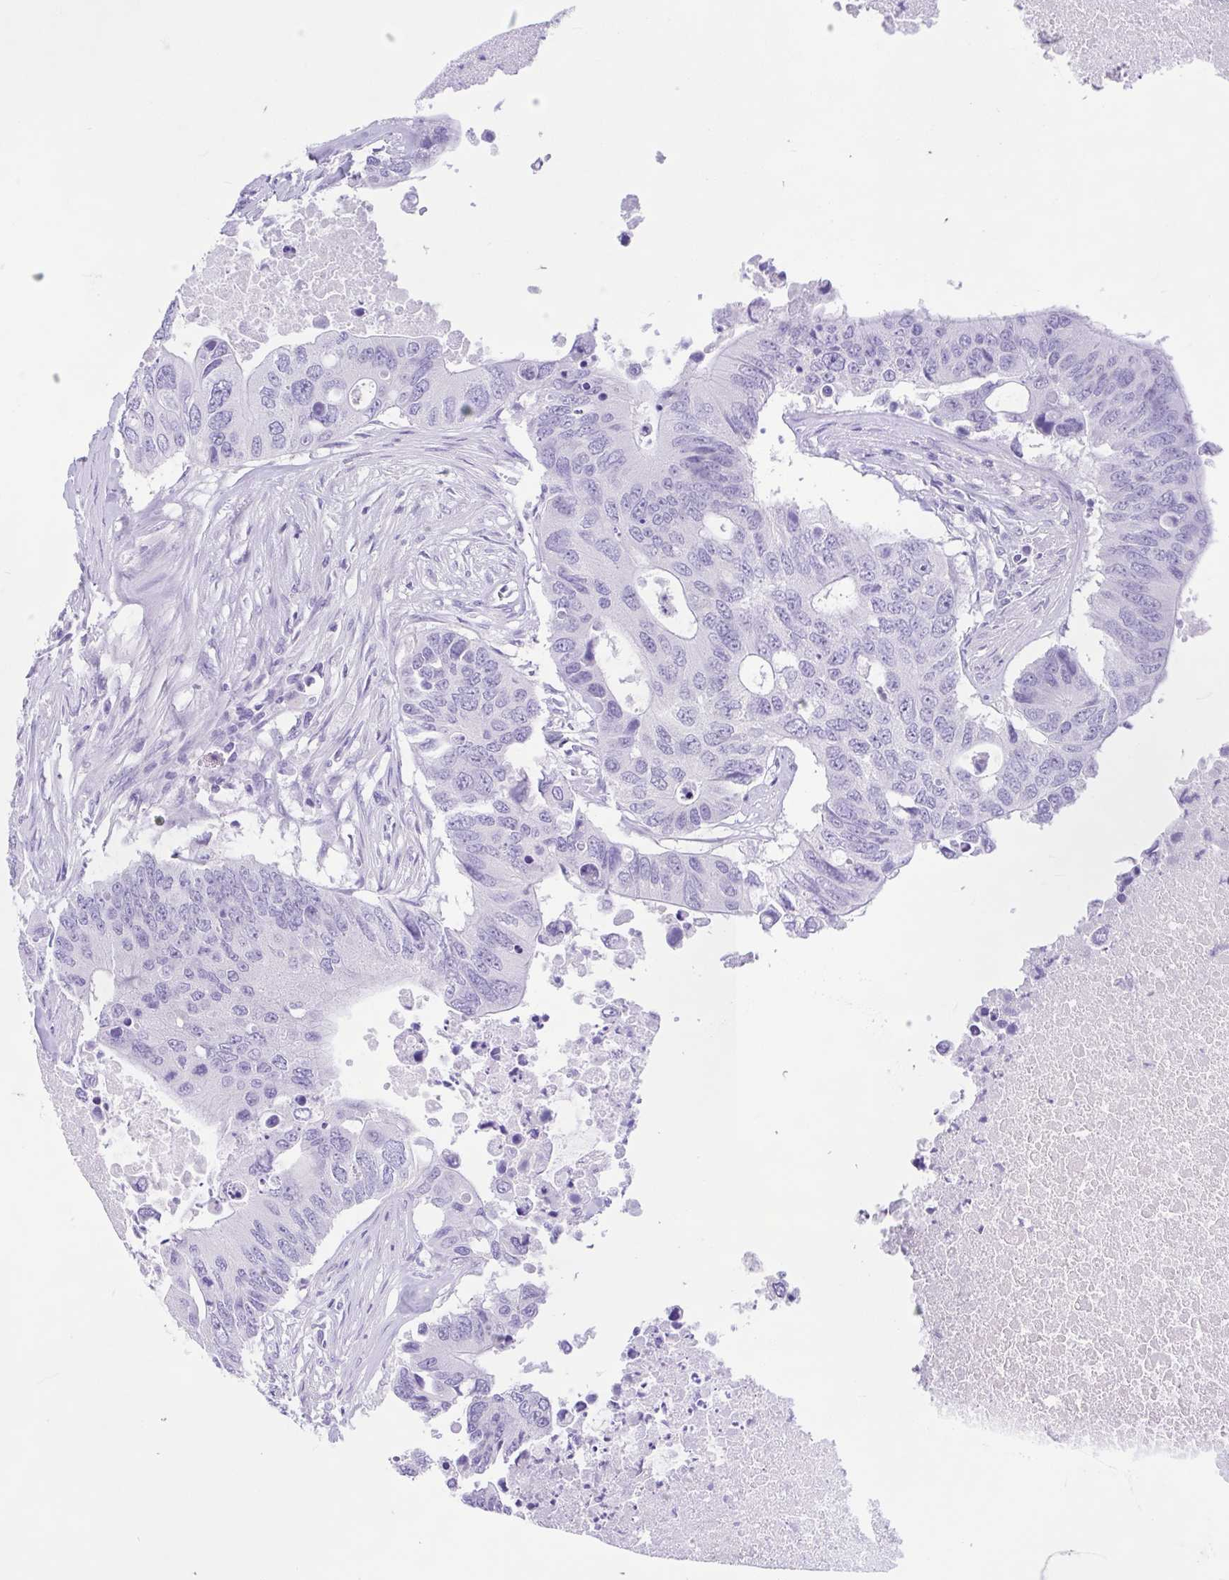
{"staining": {"intensity": "negative", "quantity": "none", "location": "none"}, "tissue": "colorectal cancer", "cell_type": "Tumor cells", "image_type": "cancer", "snomed": [{"axis": "morphology", "description": "Adenocarcinoma, NOS"}, {"axis": "topography", "description": "Colon"}], "caption": "Immunohistochemistry of colorectal cancer reveals no positivity in tumor cells.", "gene": "ZNF319", "patient": {"sex": "male", "age": 71}}